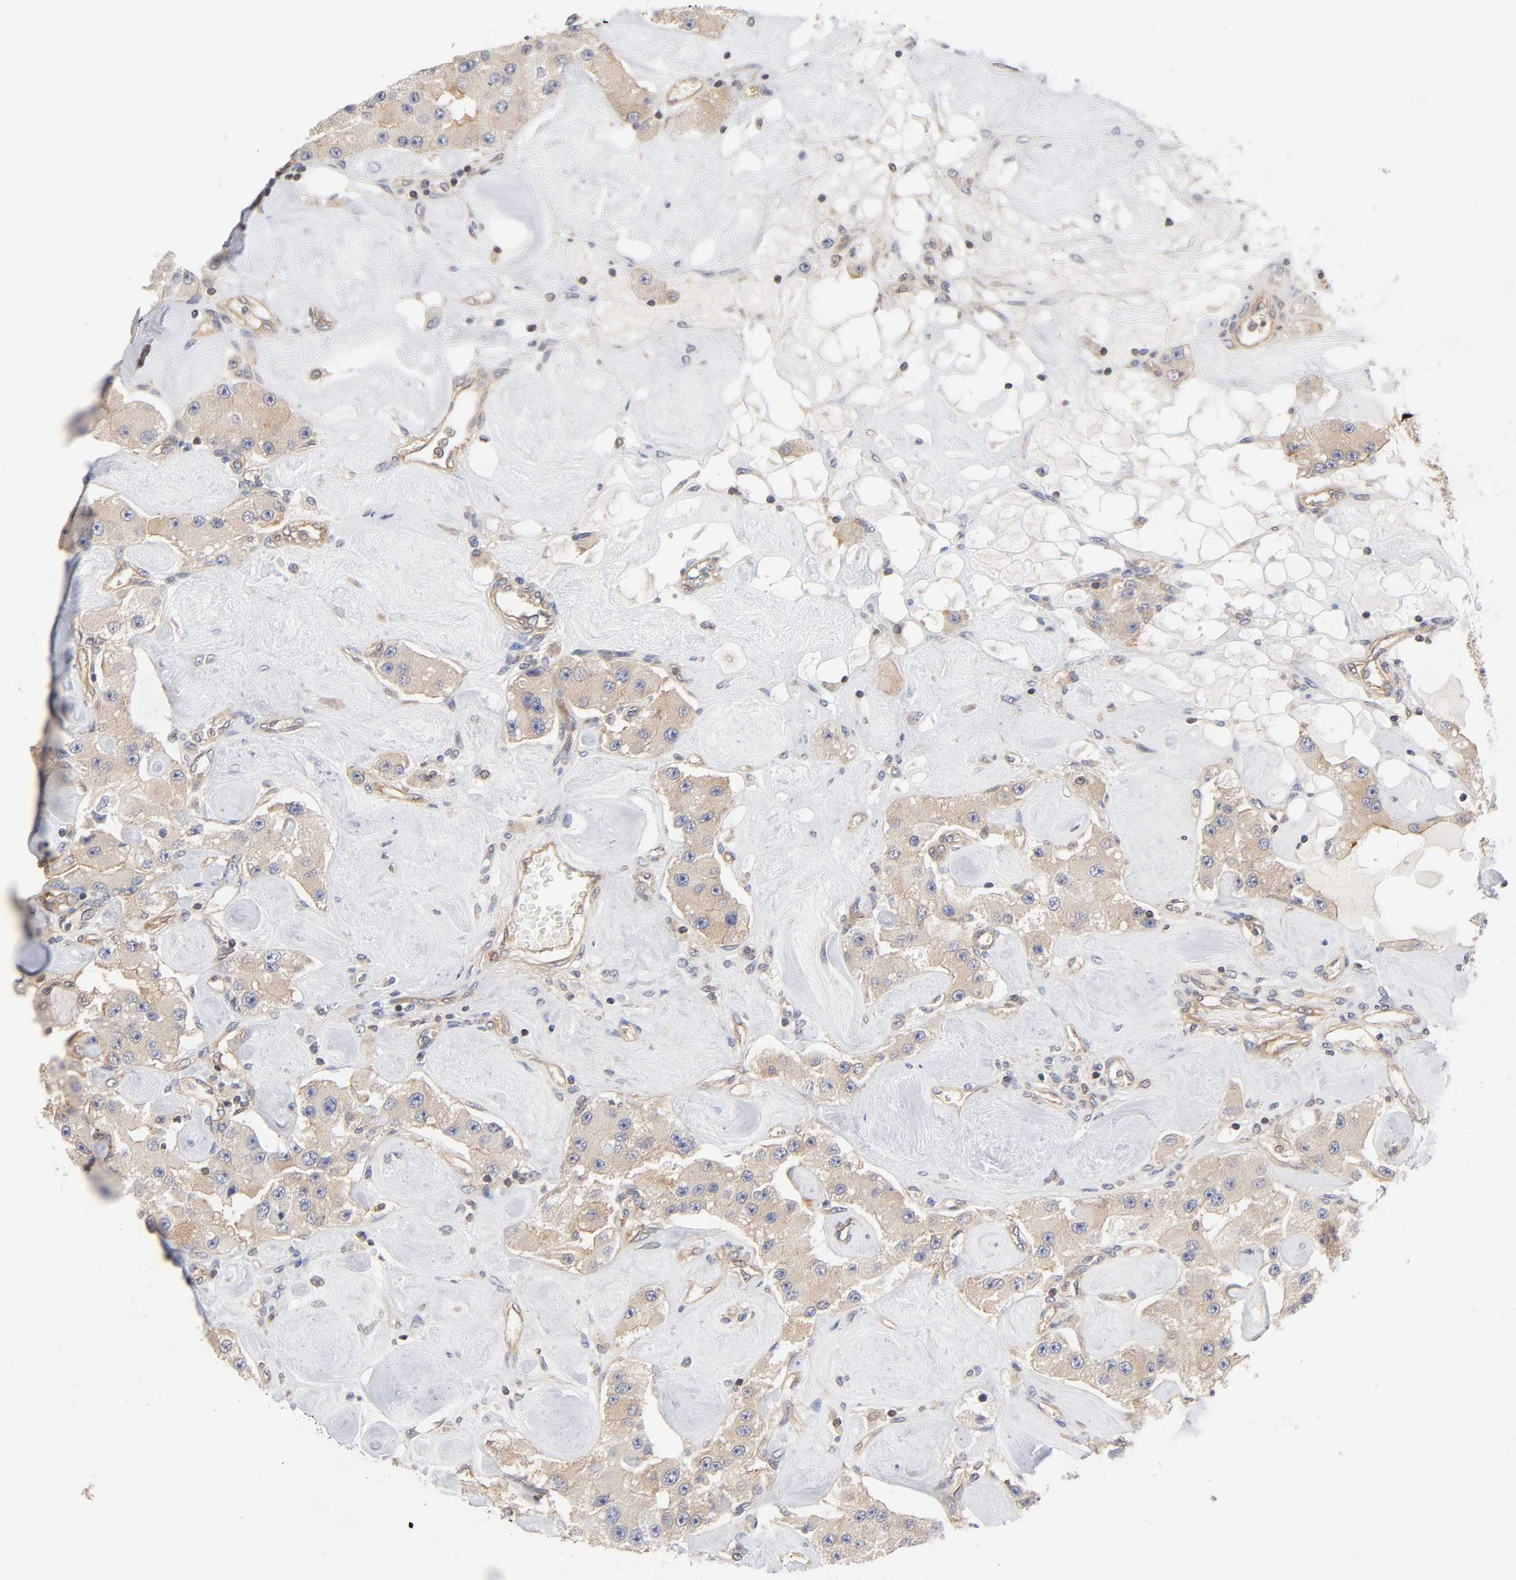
{"staining": {"intensity": "weak", "quantity": ">75%", "location": "cytoplasmic/membranous"}, "tissue": "carcinoid", "cell_type": "Tumor cells", "image_type": "cancer", "snomed": [{"axis": "morphology", "description": "Carcinoid, malignant, NOS"}, {"axis": "topography", "description": "Pancreas"}], "caption": "Carcinoid stained with immunohistochemistry (IHC) exhibits weak cytoplasmic/membranous staining in approximately >75% of tumor cells. The protein of interest is stained brown, and the nuclei are stained in blue (DAB (3,3'-diaminobenzidine) IHC with brightfield microscopy, high magnification).", "gene": "STRN3", "patient": {"sex": "male", "age": 41}}